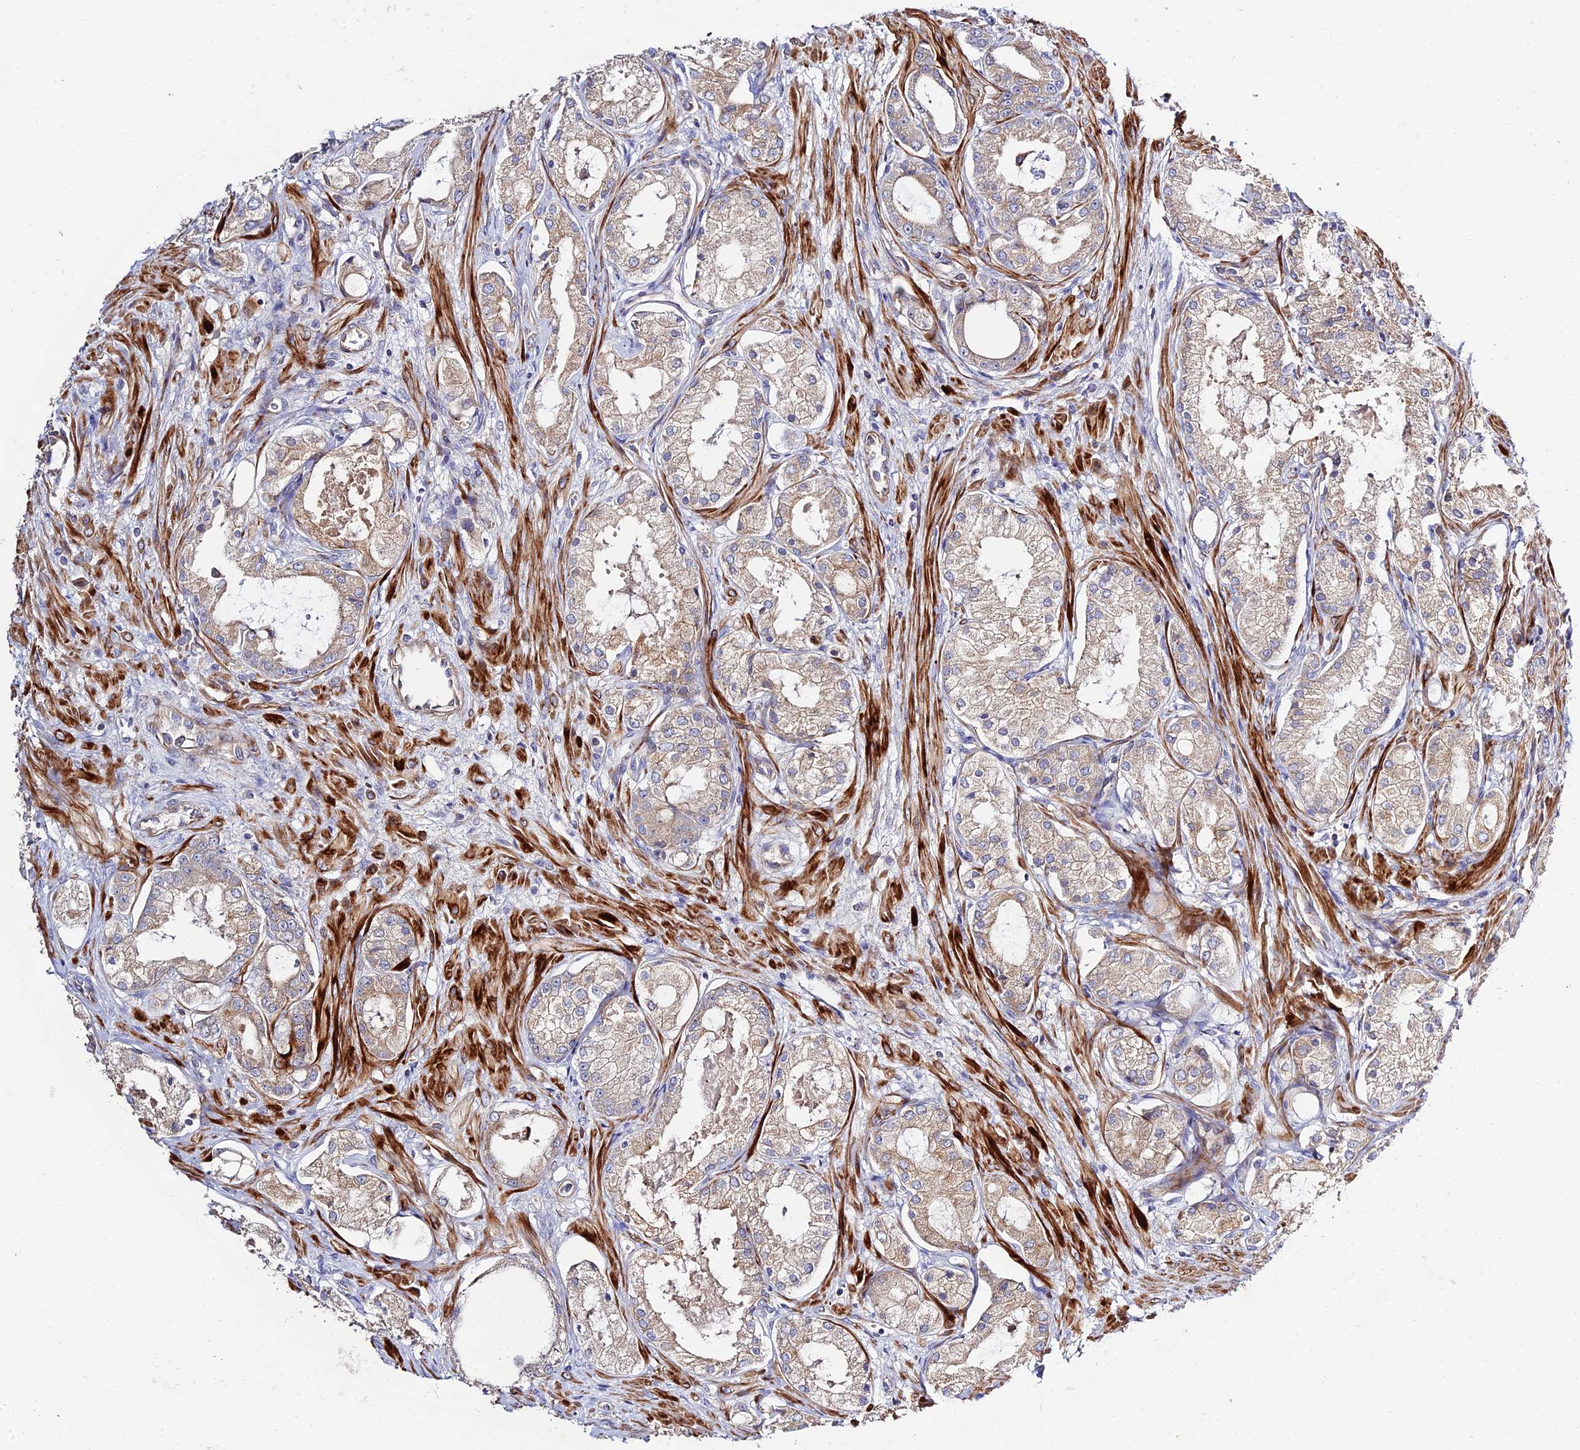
{"staining": {"intensity": "weak", "quantity": "25%-75%", "location": "cytoplasmic/membranous"}, "tissue": "prostate cancer", "cell_type": "Tumor cells", "image_type": "cancer", "snomed": [{"axis": "morphology", "description": "Adenocarcinoma, Low grade"}, {"axis": "topography", "description": "Prostate"}], "caption": "A high-resolution histopathology image shows immunohistochemistry (IHC) staining of prostate cancer, which demonstrates weak cytoplasmic/membranous staining in about 25%-75% of tumor cells. (IHC, brightfield microscopy, high magnification).", "gene": "ARL6IP1", "patient": {"sex": "male", "age": 68}}